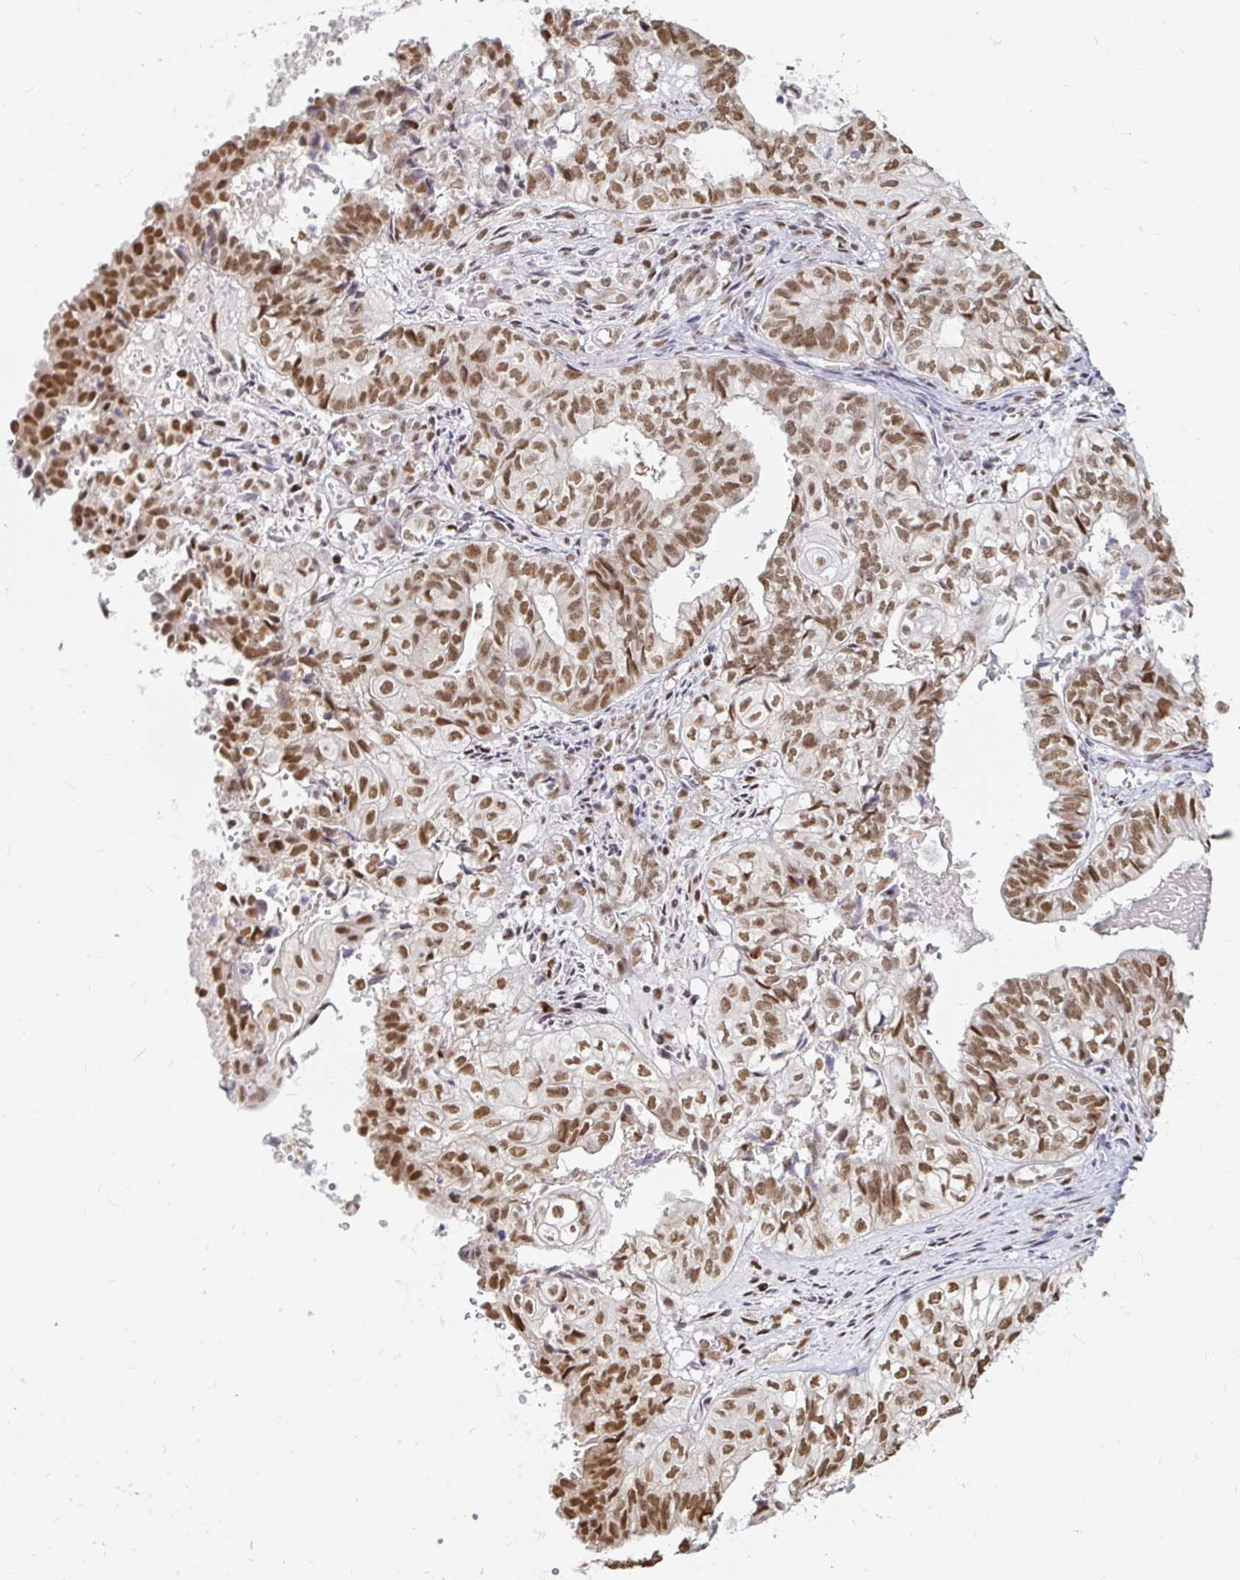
{"staining": {"intensity": "moderate", "quantity": ">75%", "location": "nuclear"}, "tissue": "ovarian cancer", "cell_type": "Tumor cells", "image_type": "cancer", "snomed": [{"axis": "morphology", "description": "Carcinoma, endometroid"}, {"axis": "topography", "description": "Ovary"}], "caption": "Moderate nuclear protein staining is present in about >75% of tumor cells in ovarian cancer. (DAB IHC with brightfield microscopy, high magnification).", "gene": "HNRNPU", "patient": {"sex": "female", "age": 64}}